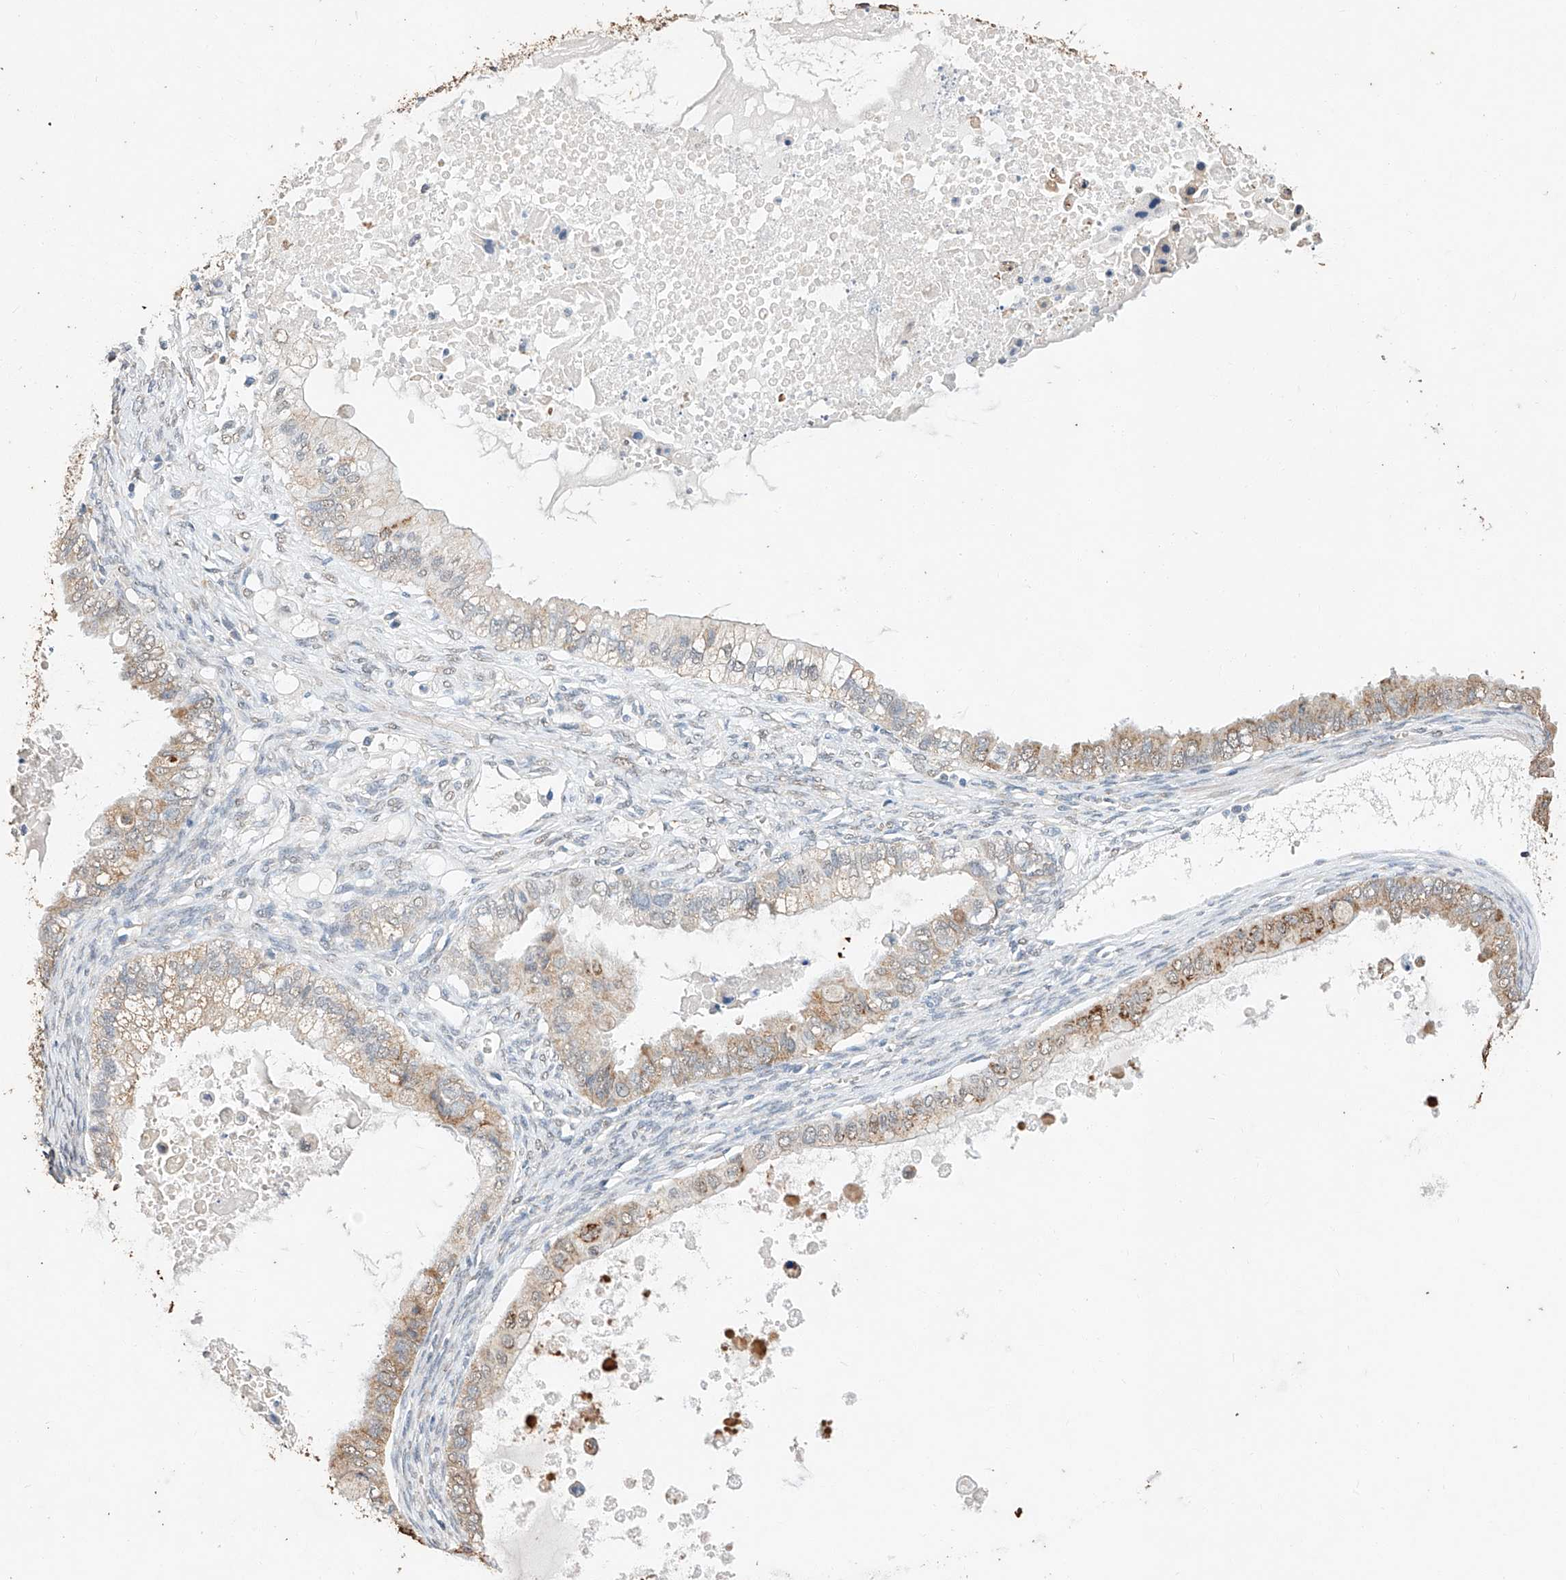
{"staining": {"intensity": "moderate", "quantity": "25%-75%", "location": "cytoplasmic/membranous"}, "tissue": "ovarian cancer", "cell_type": "Tumor cells", "image_type": "cancer", "snomed": [{"axis": "morphology", "description": "Cystadenocarcinoma, mucinous, NOS"}, {"axis": "topography", "description": "Ovary"}], "caption": "Immunohistochemistry (IHC) micrograph of ovarian cancer stained for a protein (brown), which demonstrates medium levels of moderate cytoplasmic/membranous positivity in approximately 25%-75% of tumor cells.", "gene": "CERS4", "patient": {"sex": "female", "age": 80}}